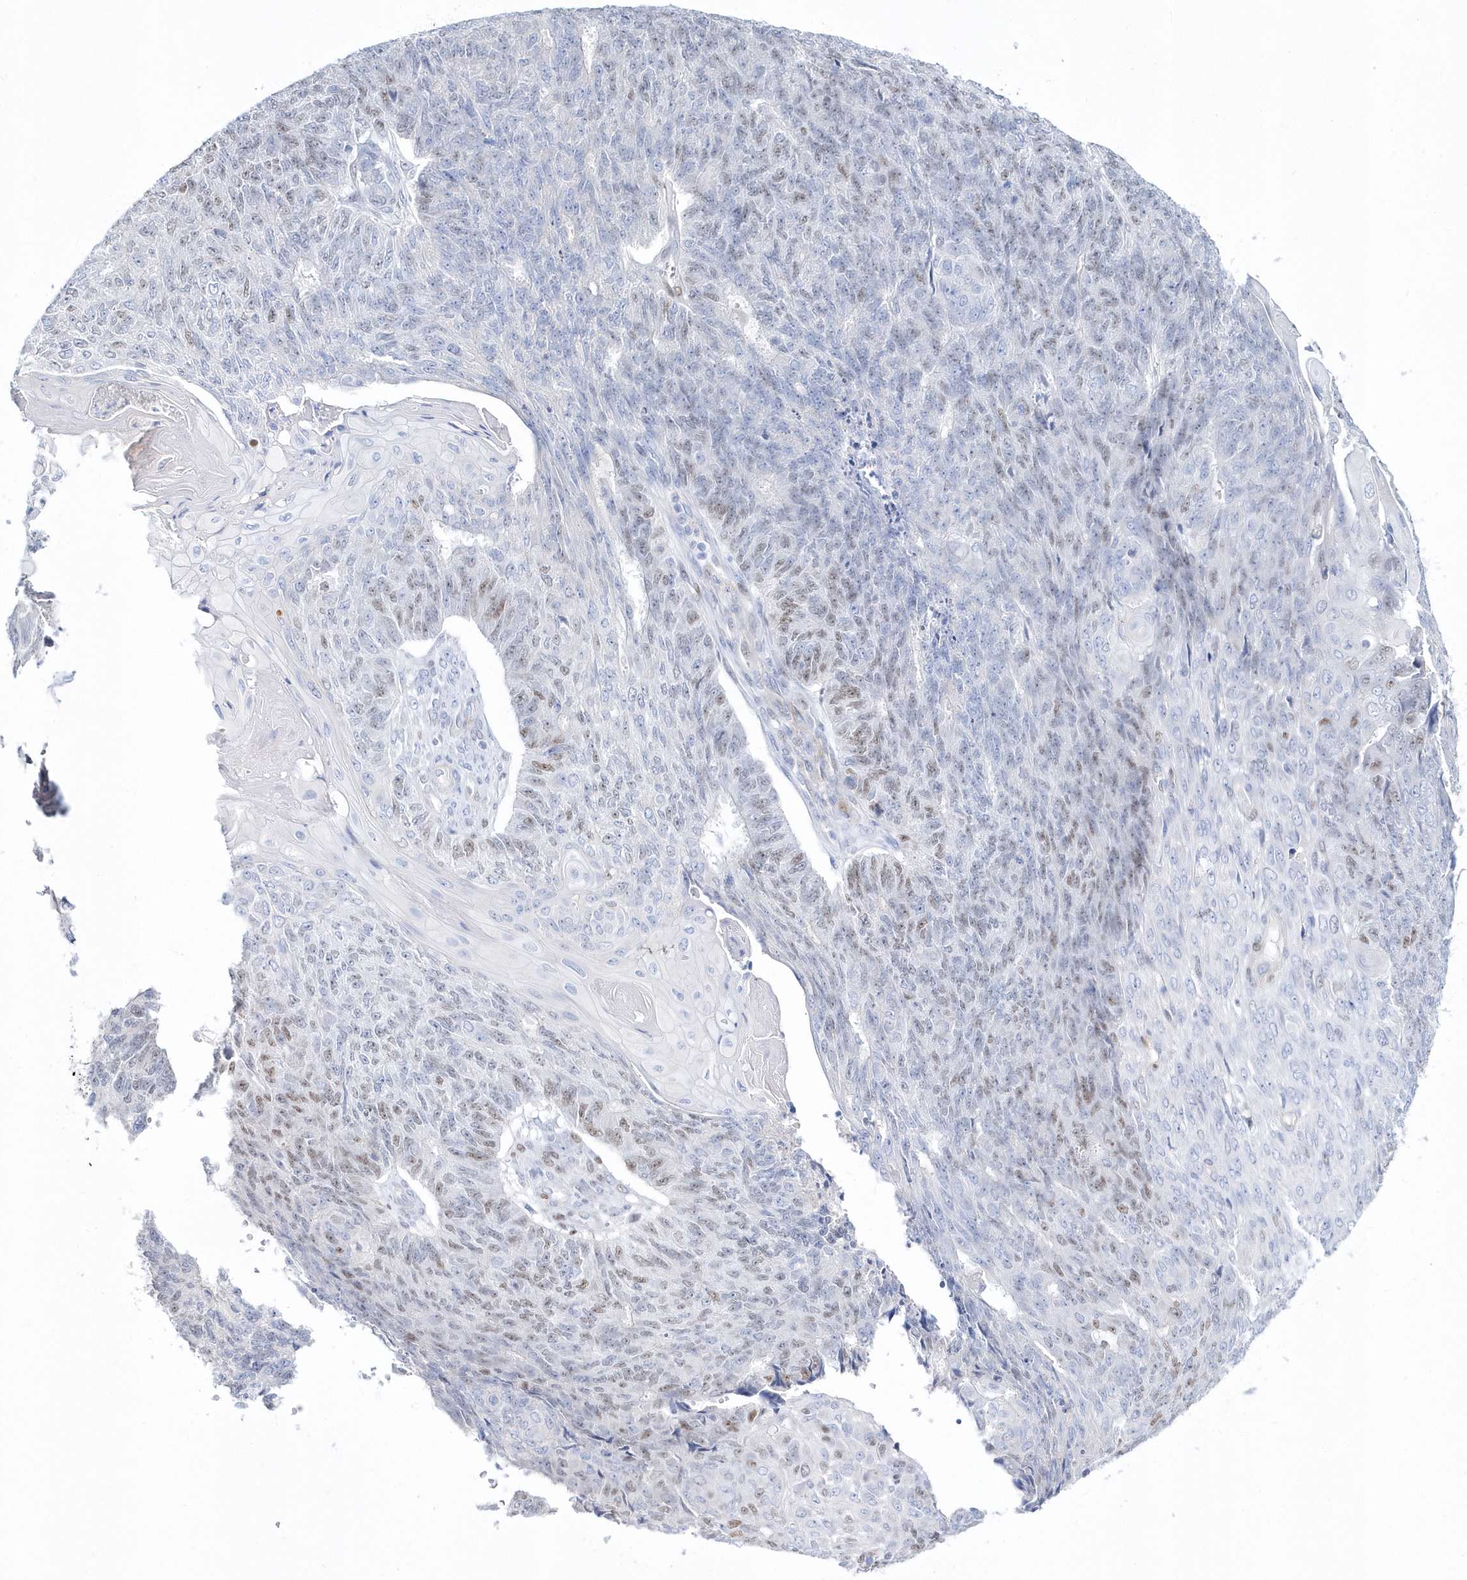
{"staining": {"intensity": "moderate", "quantity": "25%-75%", "location": "nuclear"}, "tissue": "endometrial cancer", "cell_type": "Tumor cells", "image_type": "cancer", "snomed": [{"axis": "morphology", "description": "Adenocarcinoma, NOS"}, {"axis": "topography", "description": "Endometrium"}], "caption": "Adenocarcinoma (endometrial) stained with DAB immunohistochemistry shows medium levels of moderate nuclear expression in about 25%-75% of tumor cells.", "gene": "TMCO6", "patient": {"sex": "female", "age": 32}}